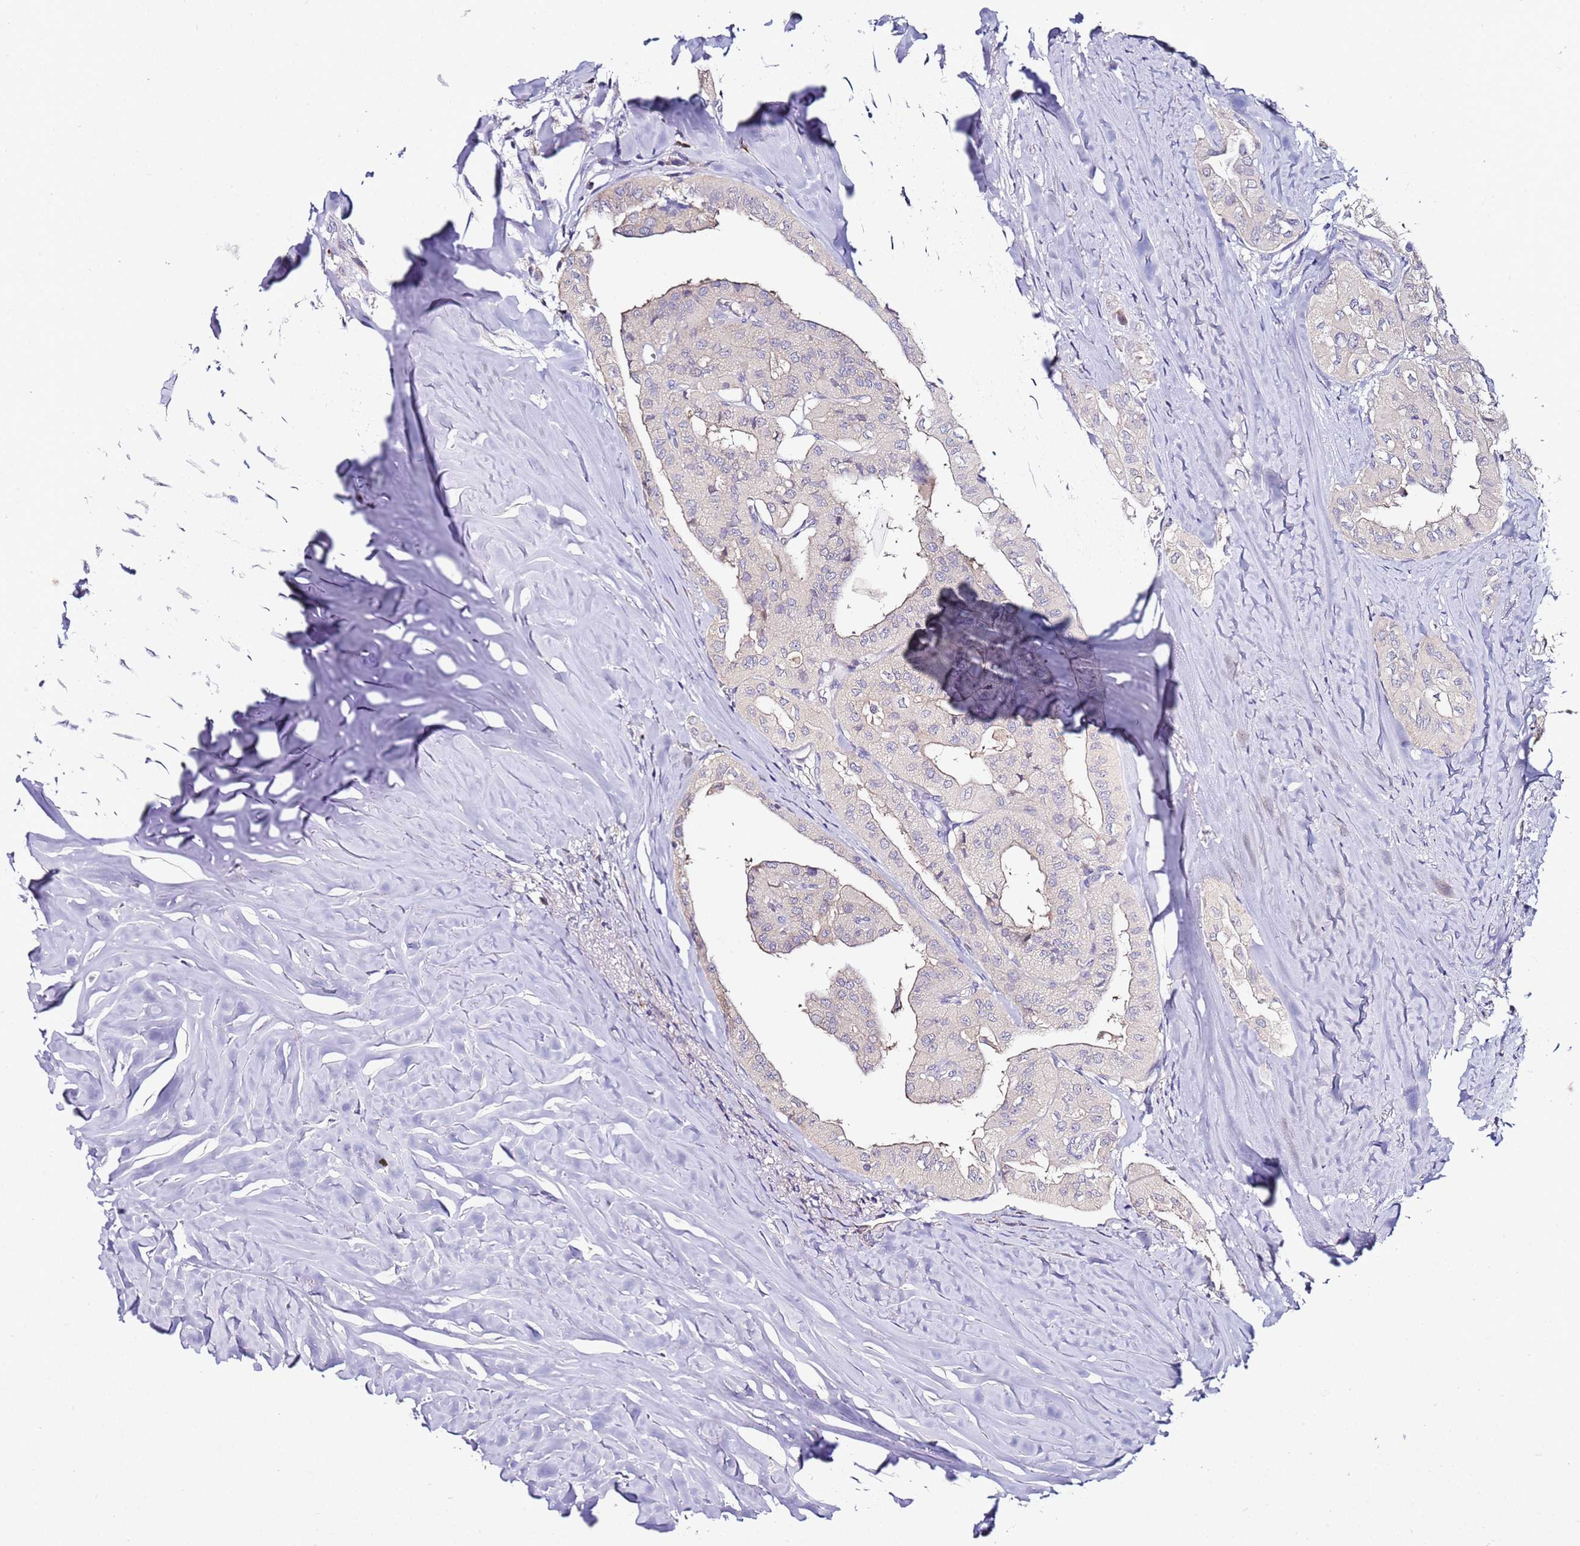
{"staining": {"intensity": "negative", "quantity": "none", "location": "none"}, "tissue": "thyroid cancer", "cell_type": "Tumor cells", "image_type": "cancer", "snomed": [{"axis": "morphology", "description": "Papillary adenocarcinoma, NOS"}, {"axis": "topography", "description": "Thyroid gland"}], "caption": "Papillary adenocarcinoma (thyroid) stained for a protein using immunohistochemistry (IHC) displays no staining tumor cells.", "gene": "SRRM5", "patient": {"sex": "female", "age": 59}}